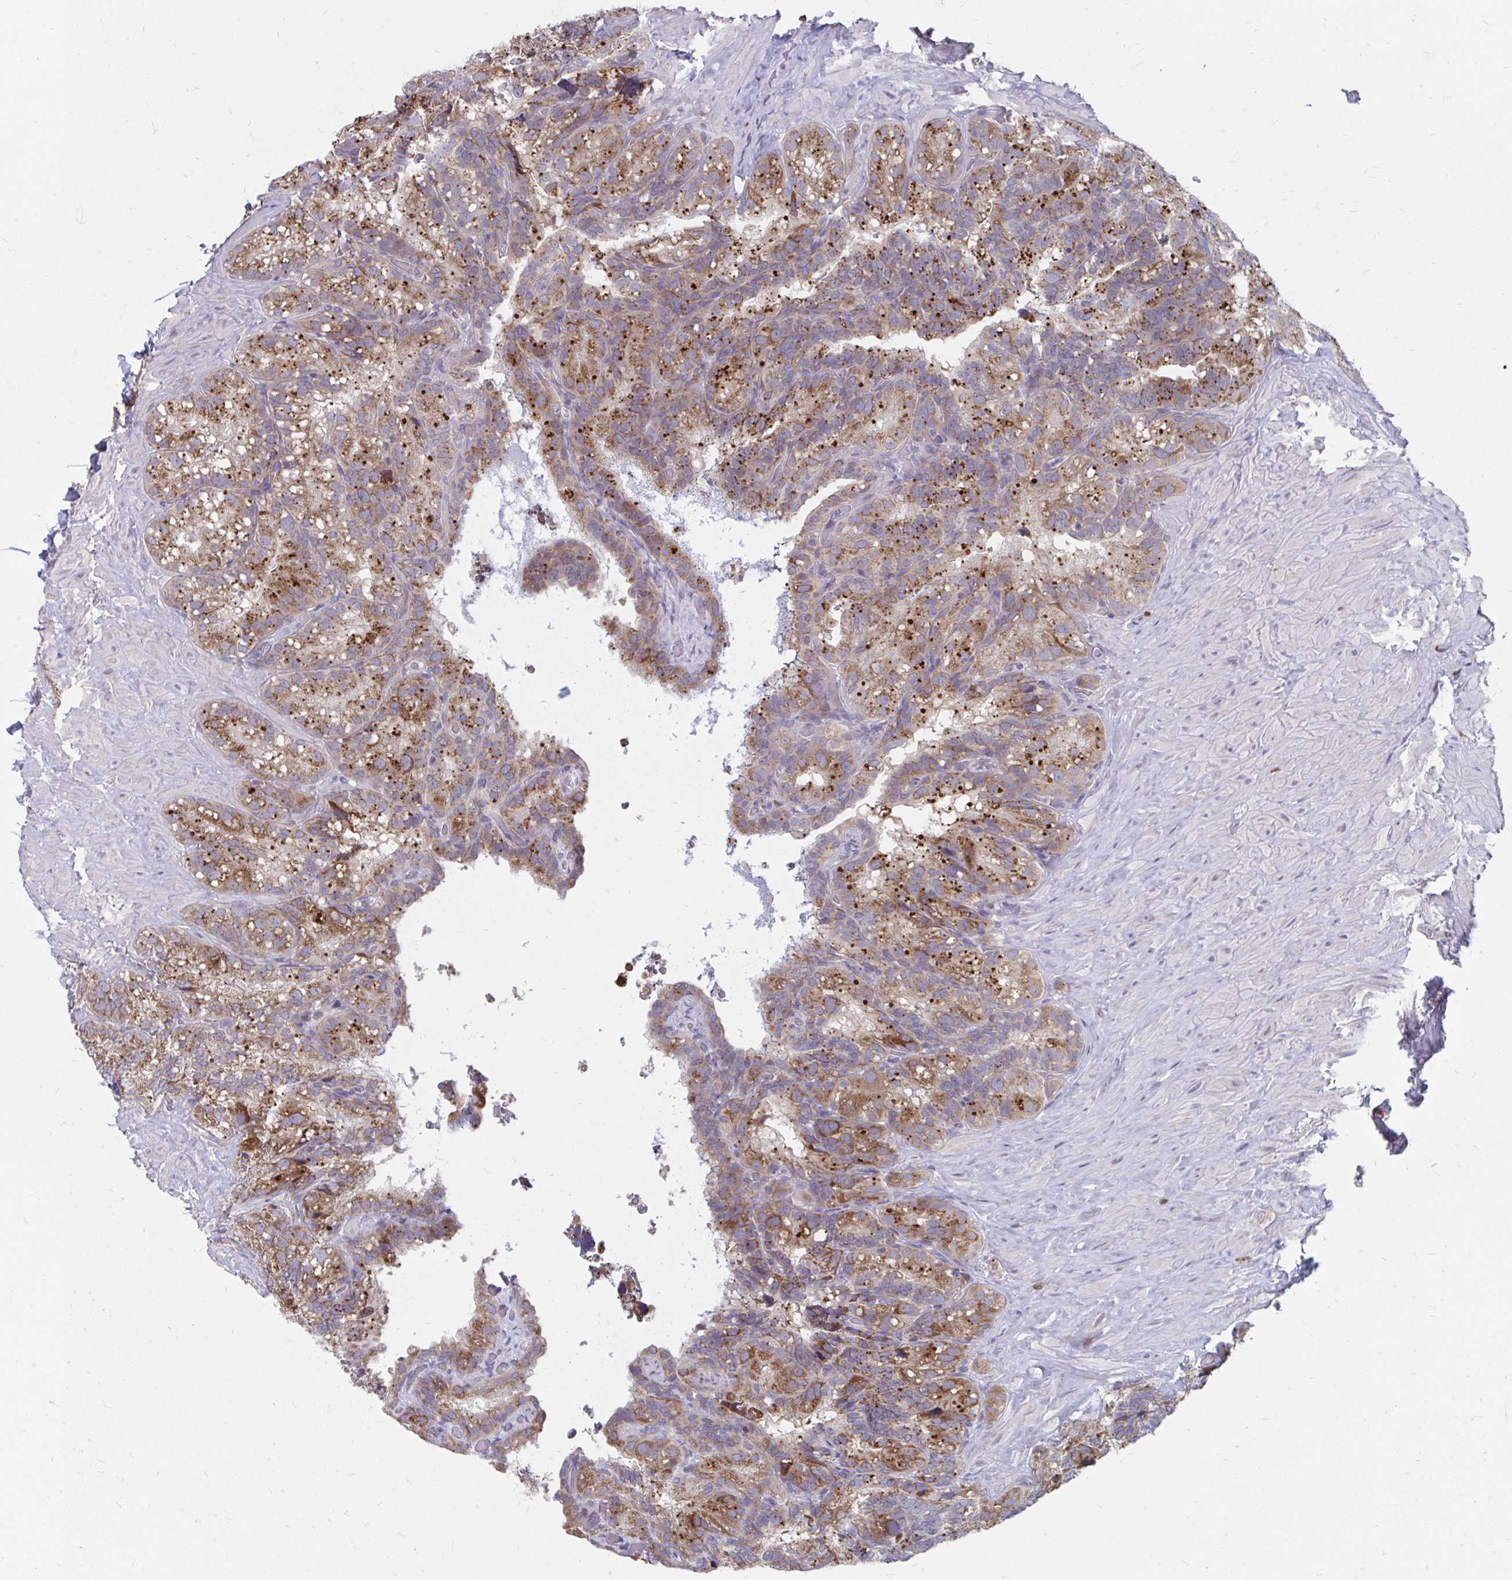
{"staining": {"intensity": "moderate", "quantity": ">75%", "location": "cytoplasmic/membranous"}, "tissue": "seminal vesicle", "cell_type": "Glandular cells", "image_type": "normal", "snomed": [{"axis": "morphology", "description": "Normal tissue, NOS"}, {"axis": "topography", "description": "Seminal veicle"}], "caption": "An image of human seminal vesicle stained for a protein demonstrates moderate cytoplasmic/membranous brown staining in glandular cells. Immunohistochemistry (ihc) stains the protein in brown and the nuclei are stained blue.", "gene": "PABIR3", "patient": {"sex": "male", "age": 60}}